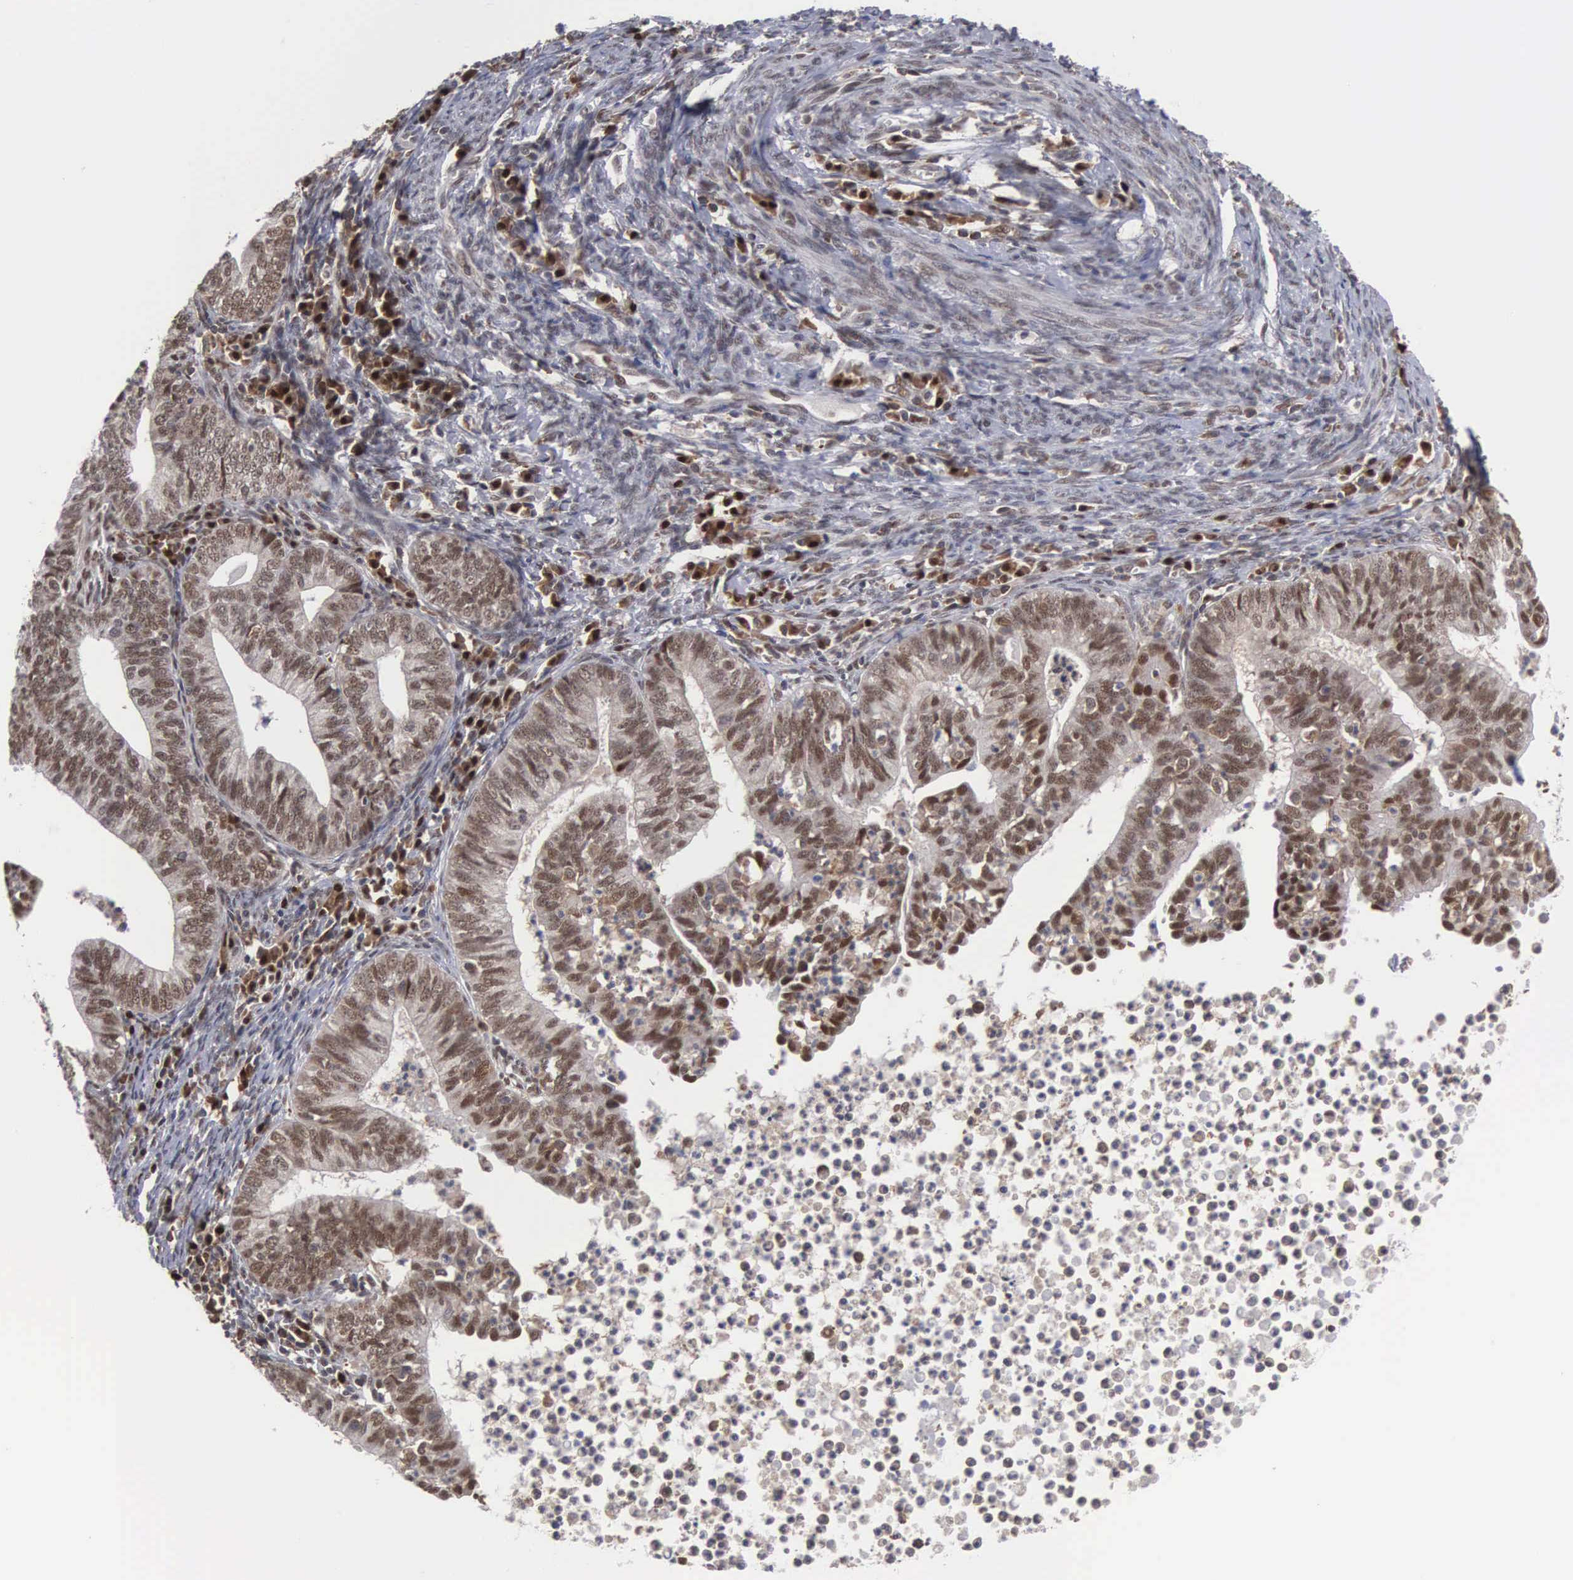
{"staining": {"intensity": "moderate", "quantity": ">75%", "location": "nuclear"}, "tissue": "endometrial cancer", "cell_type": "Tumor cells", "image_type": "cancer", "snomed": [{"axis": "morphology", "description": "Adenocarcinoma, NOS"}, {"axis": "topography", "description": "Endometrium"}], "caption": "The histopathology image shows staining of endometrial adenocarcinoma, revealing moderate nuclear protein positivity (brown color) within tumor cells.", "gene": "TRMT5", "patient": {"sex": "female", "age": 66}}